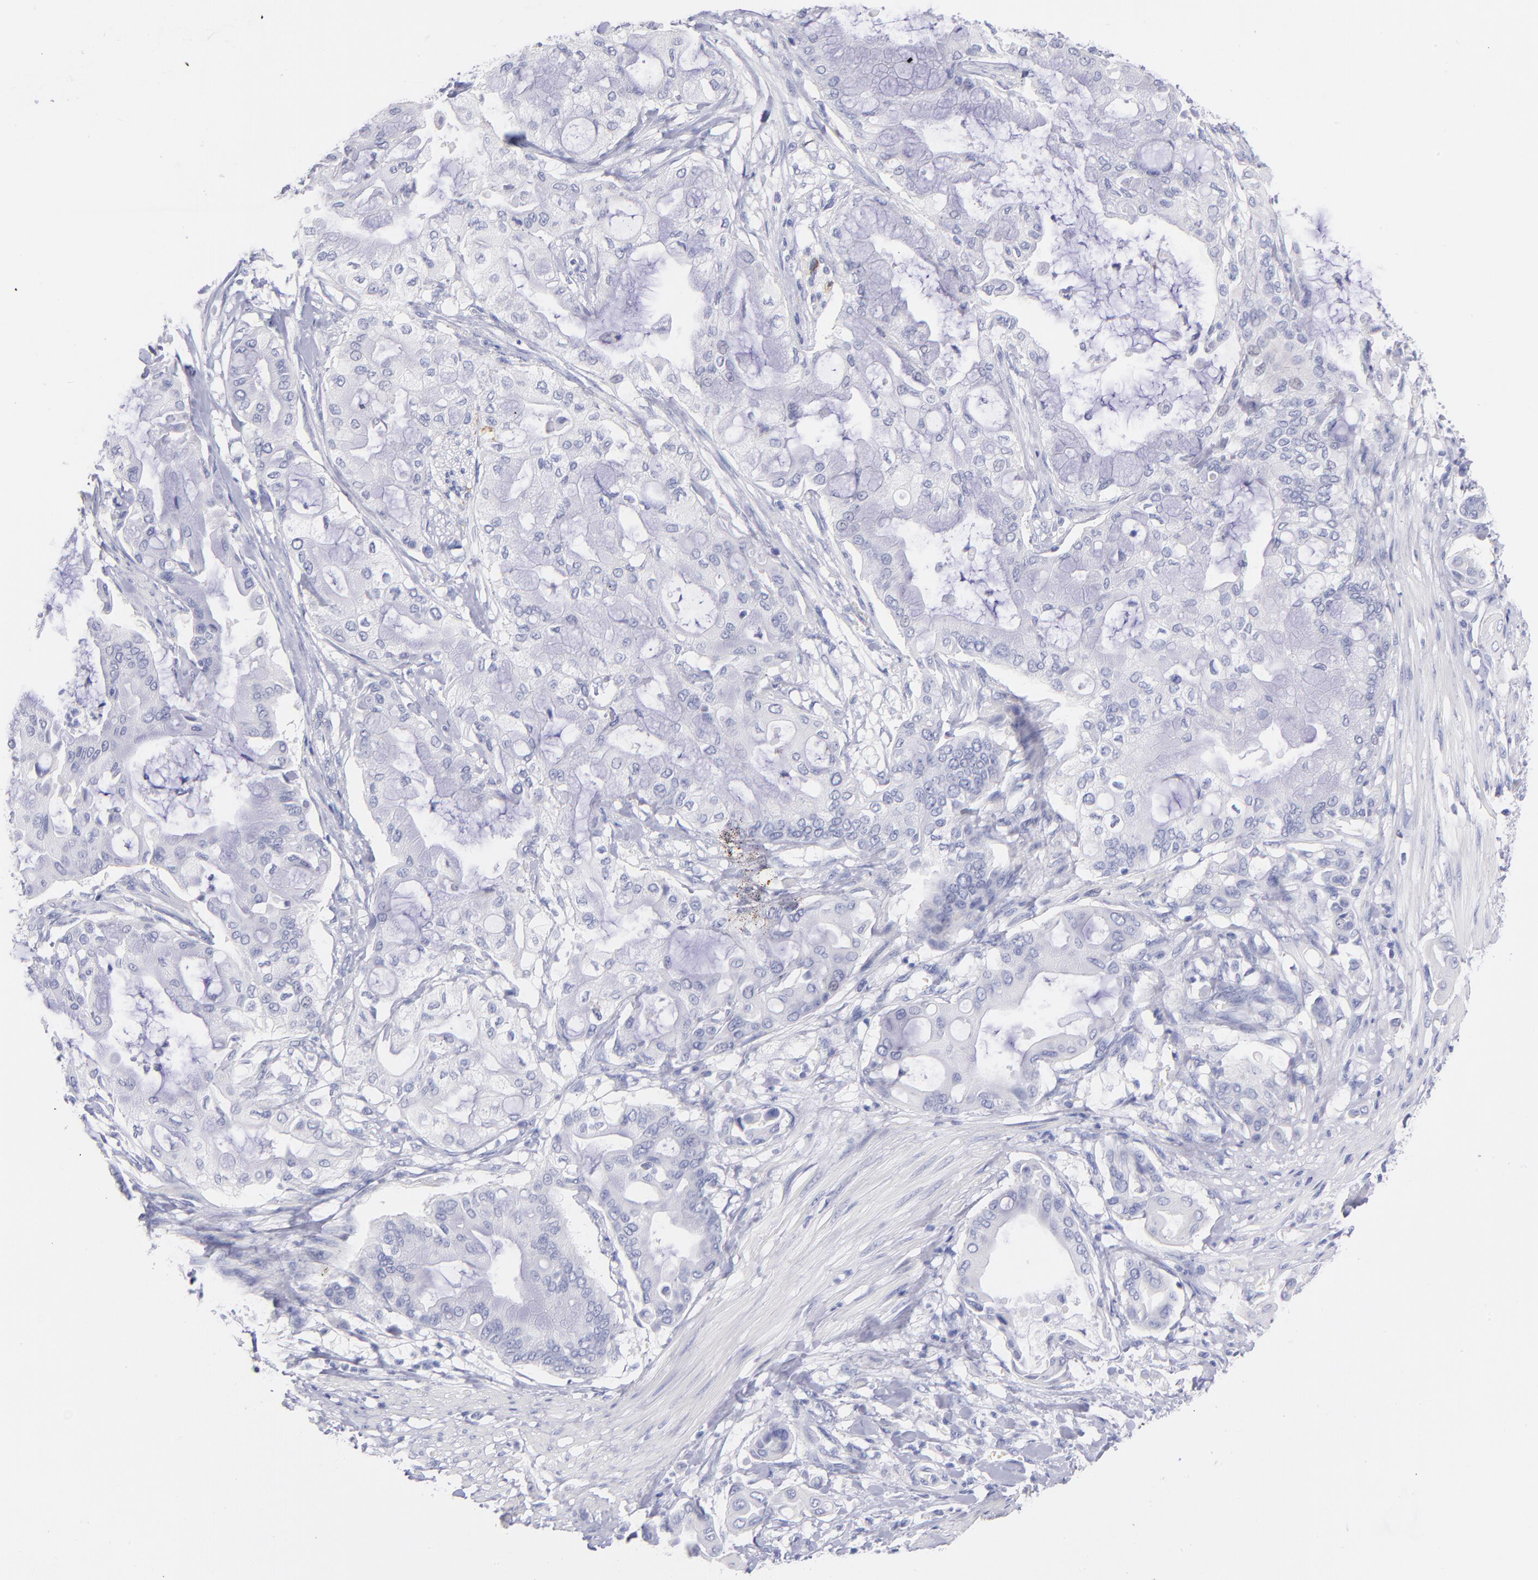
{"staining": {"intensity": "negative", "quantity": "none", "location": "none"}, "tissue": "pancreatic cancer", "cell_type": "Tumor cells", "image_type": "cancer", "snomed": [{"axis": "morphology", "description": "Adenocarcinoma, NOS"}, {"axis": "morphology", "description": "Adenocarcinoma, metastatic, NOS"}, {"axis": "topography", "description": "Lymph node"}, {"axis": "topography", "description": "Pancreas"}, {"axis": "topography", "description": "Duodenum"}], "caption": "Immunohistochemistry image of neoplastic tissue: human adenocarcinoma (pancreatic) stained with DAB reveals no significant protein staining in tumor cells.", "gene": "SCGN", "patient": {"sex": "female", "age": 64}}